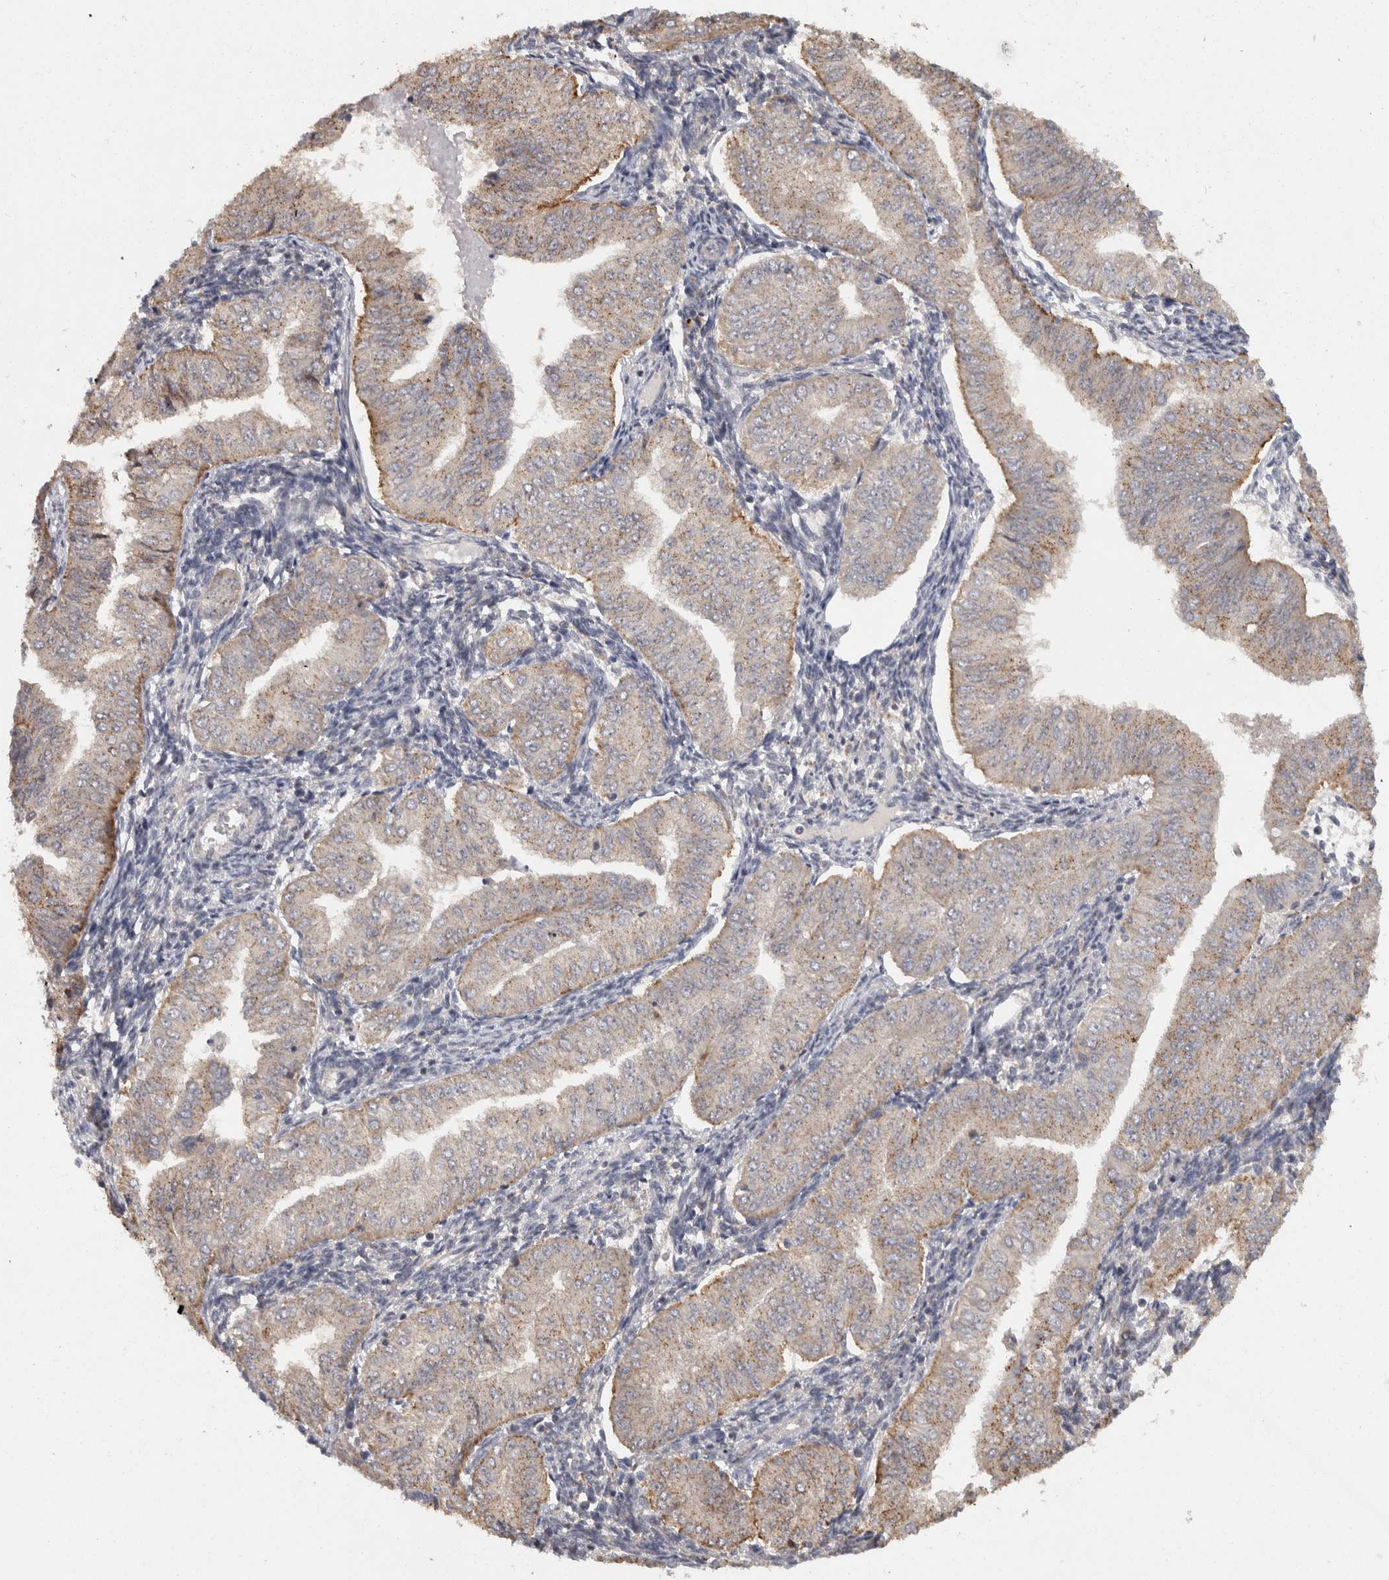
{"staining": {"intensity": "moderate", "quantity": "<25%", "location": "cytoplasmic/membranous"}, "tissue": "endometrial cancer", "cell_type": "Tumor cells", "image_type": "cancer", "snomed": [{"axis": "morphology", "description": "Normal tissue, NOS"}, {"axis": "morphology", "description": "Adenocarcinoma, NOS"}, {"axis": "topography", "description": "Endometrium"}], "caption": "A brown stain shows moderate cytoplasmic/membranous staining of a protein in human adenocarcinoma (endometrial) tumor cells. Using DAB (brown) and hematoxylin (blue) stains, captured at high magnification using brightfield microscopy.", "gene": "ACAT2", "patient": {"sex": "female", "age": 53}}